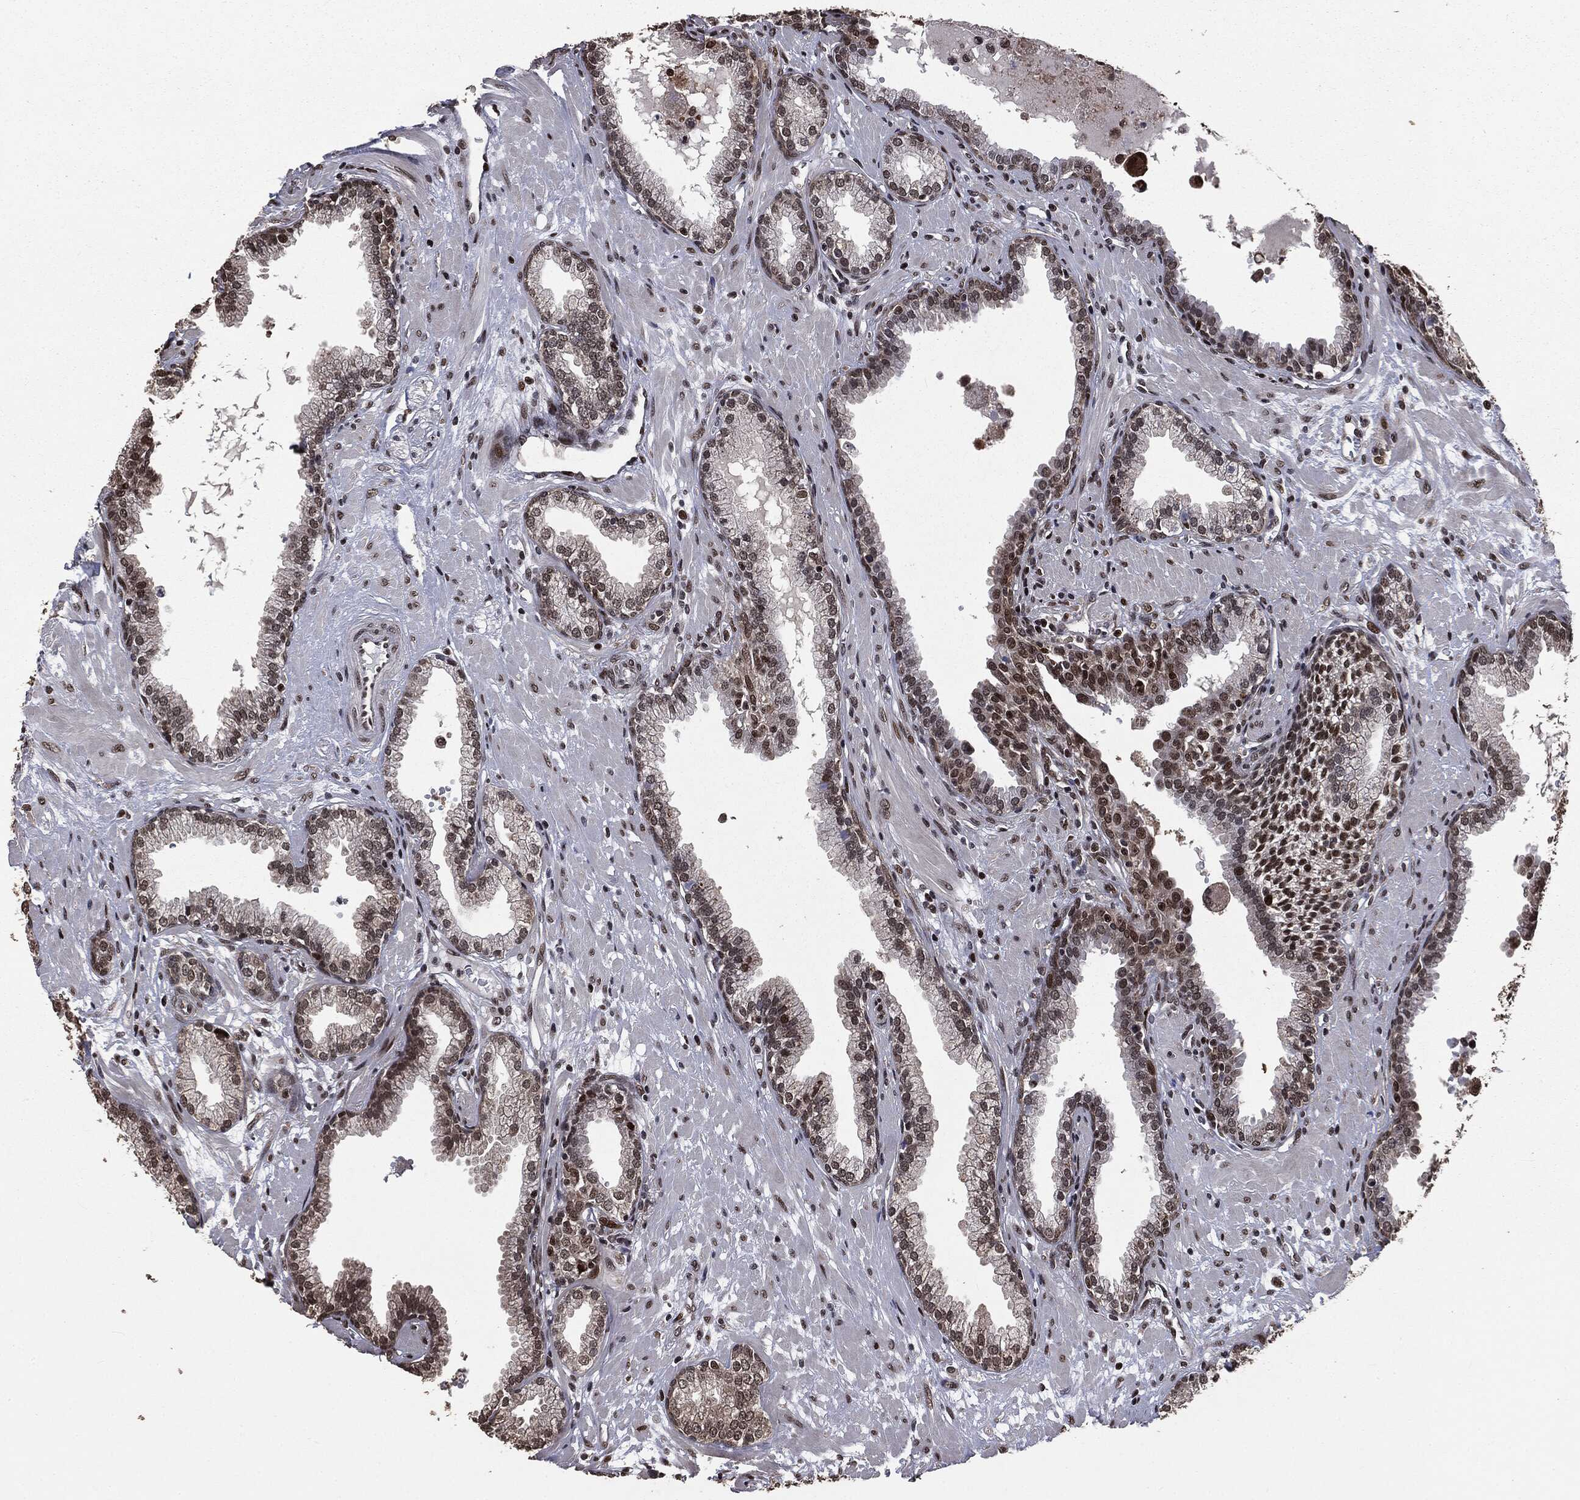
{"staining": {"intensity": "strong", "quantity": "25%-75%", "location": "nuclear"}, "tissue": "prostate", "cell_type": "Glandular cells", "image_type": "normal", "snomed": [{"axis": "morphology", "description": "Normal tissue, NOS"}, {"axis": "topography", "description": "Prostate"}], "caption": "Immunohistochemical staining of unremarkable human prostate exhibits 25%-75% levels of strong nuclear protein staining in approximately 25%-75% of glandular cells.", "gene": "DVL2", "patient": {"sex": "male", "age": 64}}